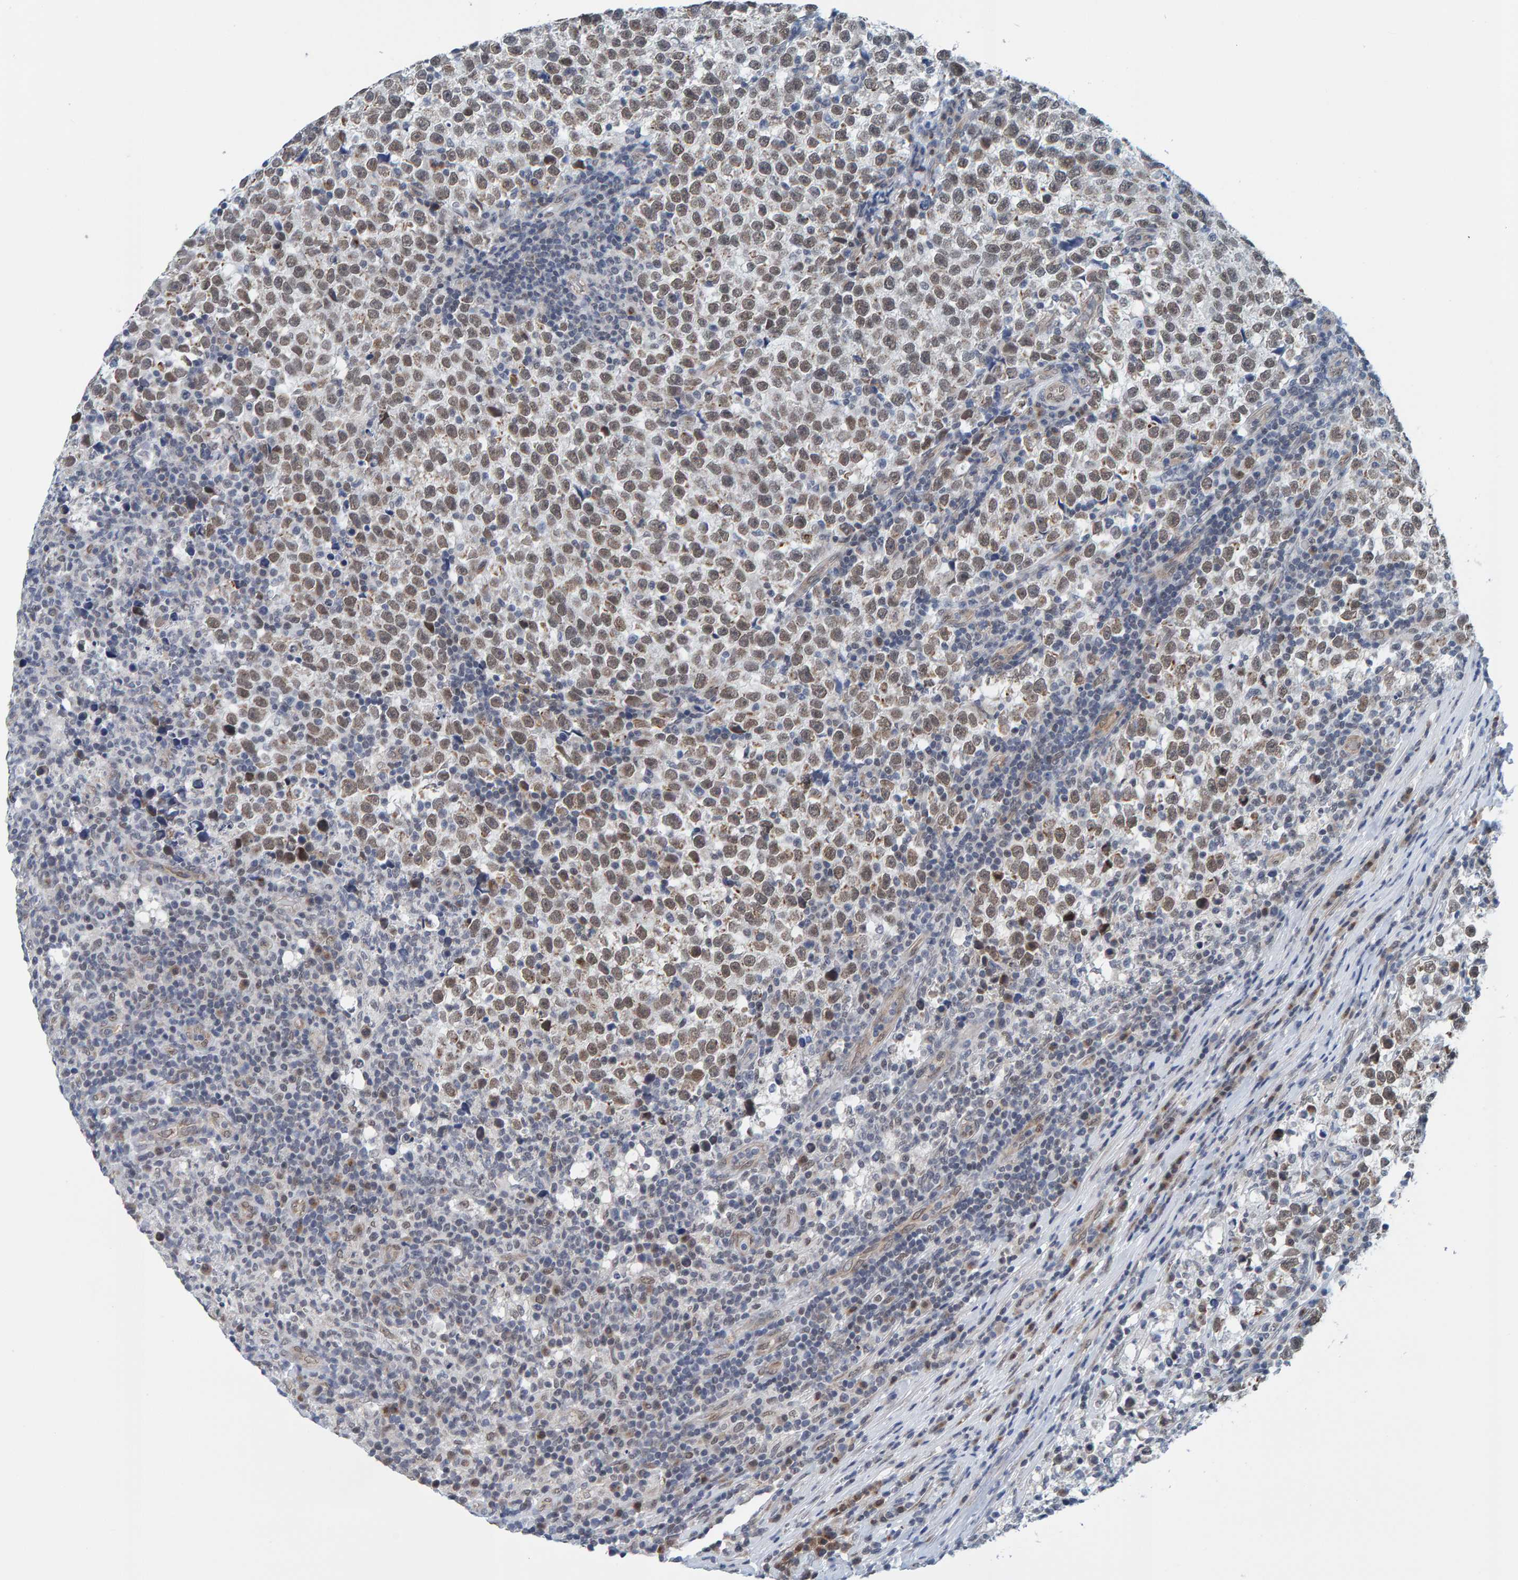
{"staining": {"intensity": "weak", "quantity": ">75%", "location": "nuclear"}, "tissue": "testis cancer", "cell_type": "Tumor cells", "image_type": "cancer", "snomed": [{"axis": "morphology", "description": "Normal tissue, NOS"}, {"axis": "morphology", "description": "Seminoma, NOS"}, {"axis": "topography", "description": "Testis"}], "caption": "Testis cancer (seminoma) stained with a protein marker demonstrates weak staining in tumor cells.", "gene": "SCRN2", "patient": {"sex": "male", "age": 43}}